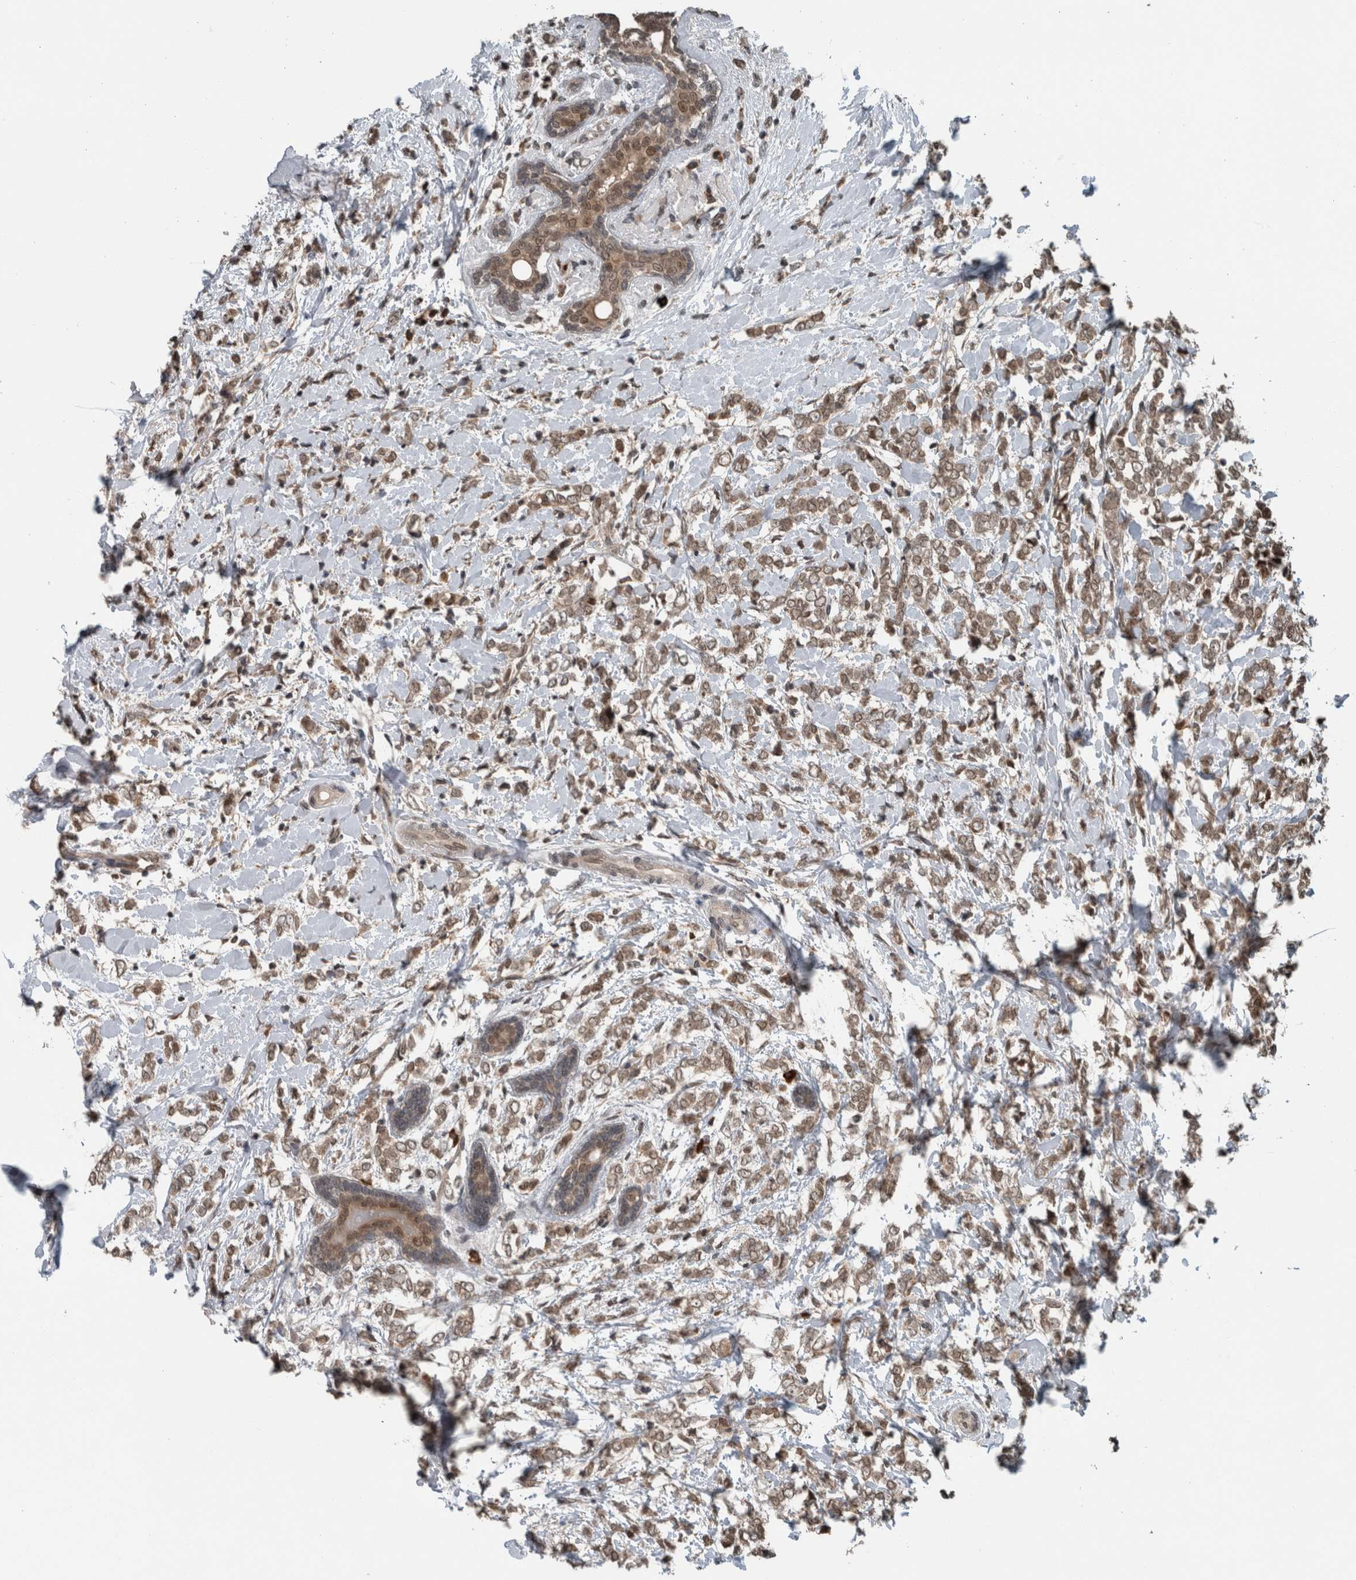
{"staining": {"intensity": "weak", "quantity": ">75%", "location": "cytoplasmic/membranous,nuclear"}, "tissue": "breast cancer", "cell_type": "Tumor cells", "image_type": "cancer", "snomed": [{"axis": "morphology", "description": "Normal tissue, NOS"}, {"axis": "morphology", "description": "Lobular carcinoma"}, {"axis": "topography", "description": "Breast"}], "caption": "The image shows immunohistochemical staining of breast cancer (lobular carcinoma). There is weak cytoplasmic/membranous and nuclear staining is appreciated in approximately >75% of tumor cells.", "gene": "SPAG7", "patient": {"sex": "female", "age": 47}}